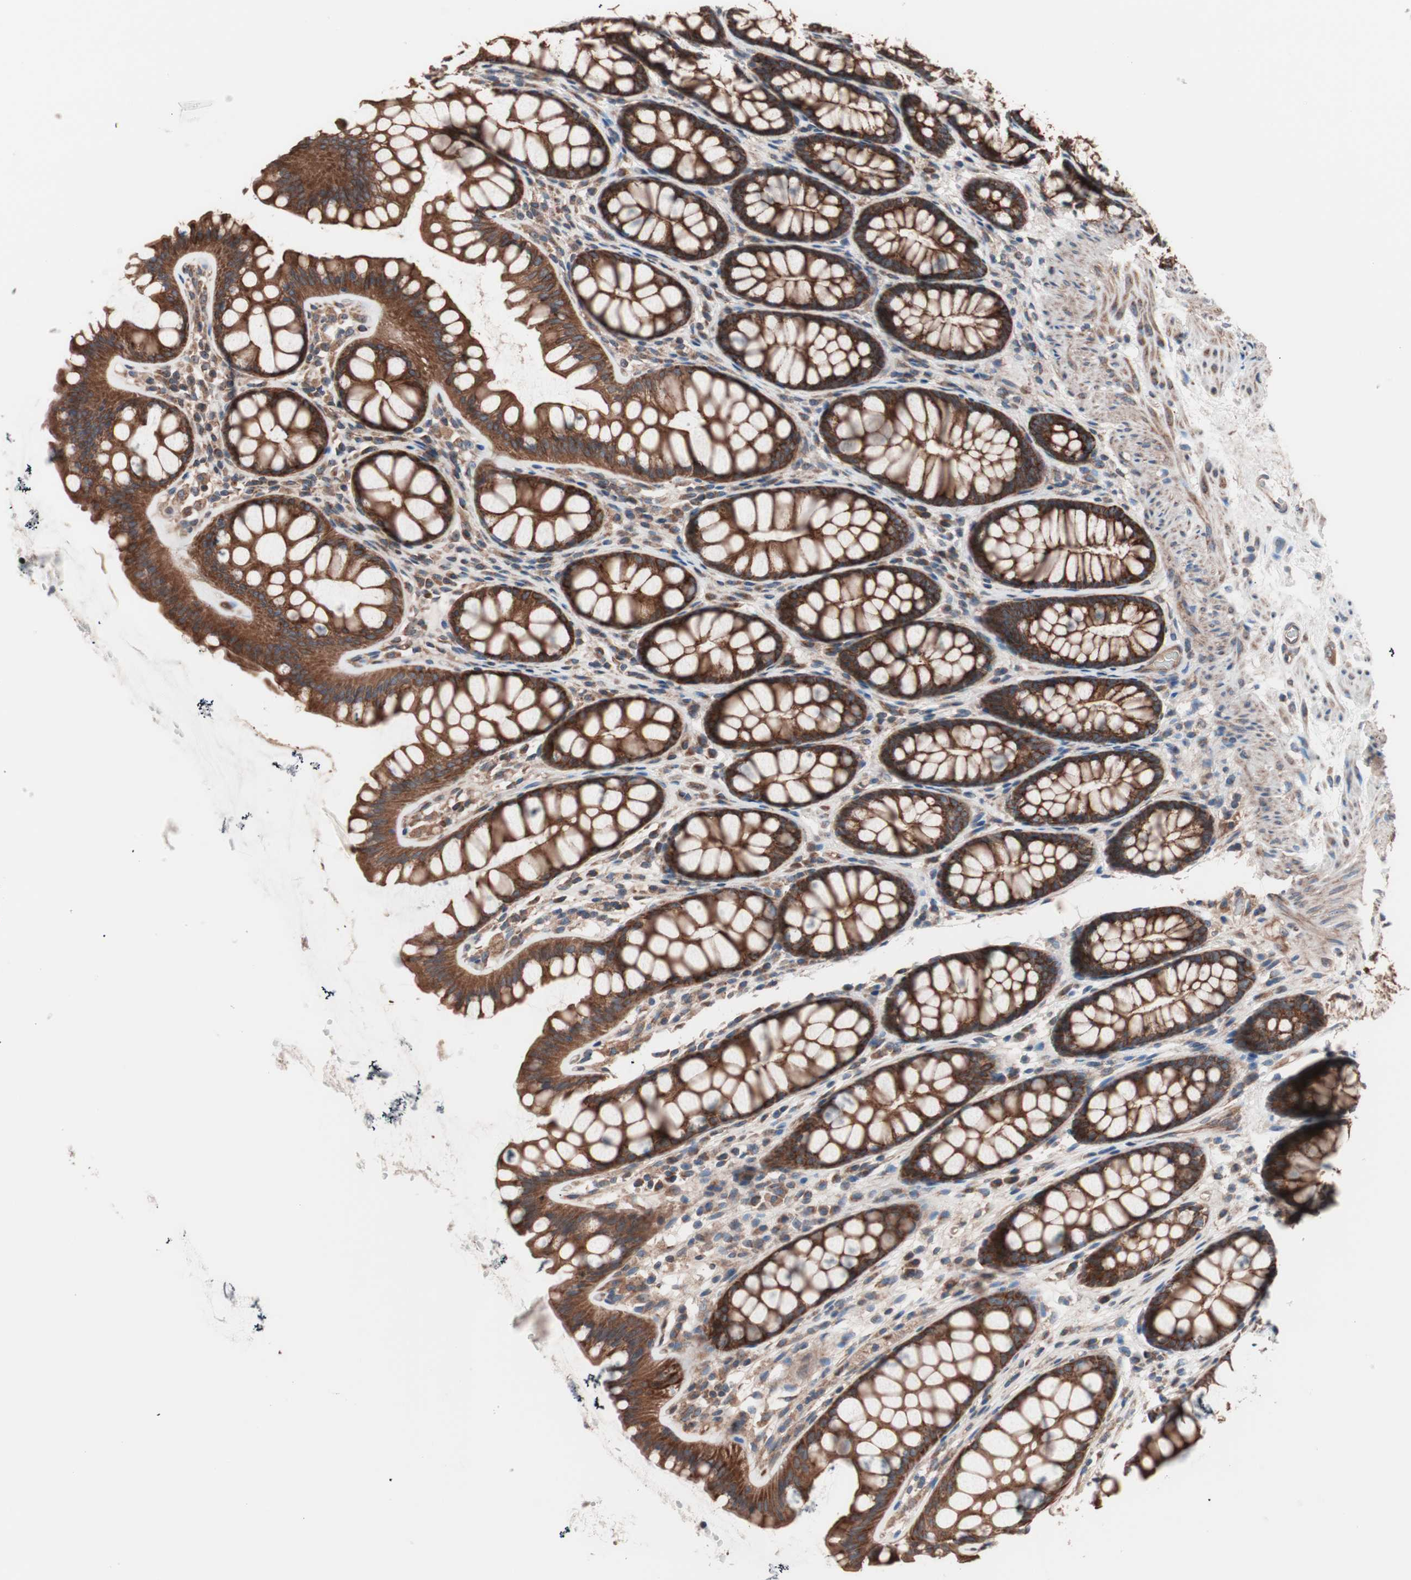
{"staining": {"intensity": "moderate", "quantity": ">75%", "location": "cytoplasmic/membranous"}, "tissue": "colon", "cell_type": "Endothelial cells", "image_type": "normal", "snomed": [{"axis": "morphology", "description": "Normal tissue, NOS"}, {"axis": "topography", "description": "Colon"}], "caption": "DAB immunohistochemical staining of unremarkable human colon demonstrates moderate cytoplasmic/membranous protein staining in approximately >75% of endothelial cells. (IHC, brightfield microscopy, high magnification).", "gene": "CTTNBP2NL", "patient": {"sex": "female", "age": 55}}